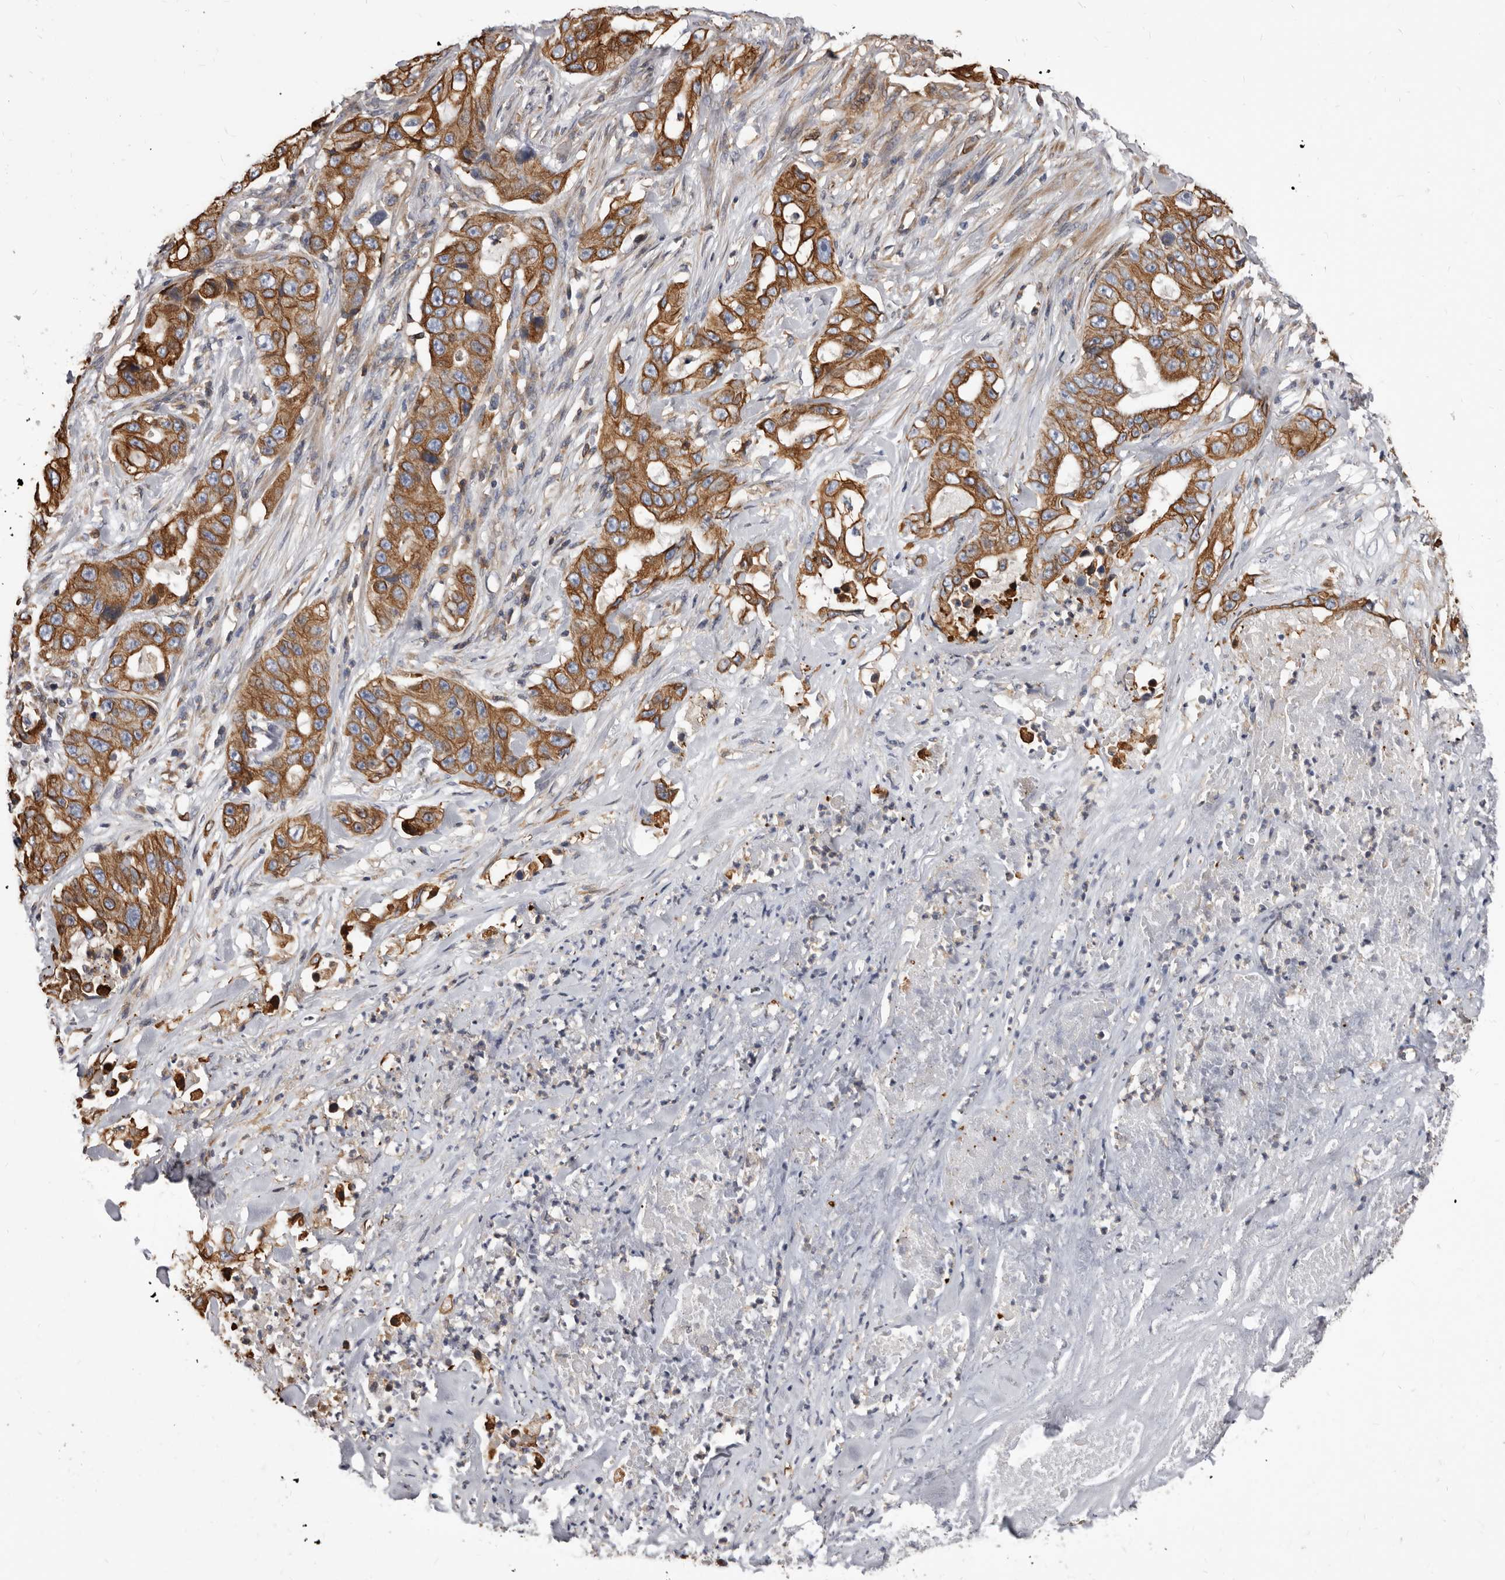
{"staining": {"intensity": "moderate", "quantity": ">75%", "location": "cytoplasmic/membranous"}, "tissue": "lung cancer", "cell_type": "Tumor cells", "image_type": "cancer", "snomed": [{"axis": "morphology", "description": "Adenocarcinoma, NOS"}, {"axis": "topography", "description": "Lung"}], "caption": "Moderate cytoplasmic/membranous protein expression is present in about >75% of tumor cells in lung adenocarcinoma.", "gene": "NIBAN1", "patient": {"sex": "female", "age": 51}}